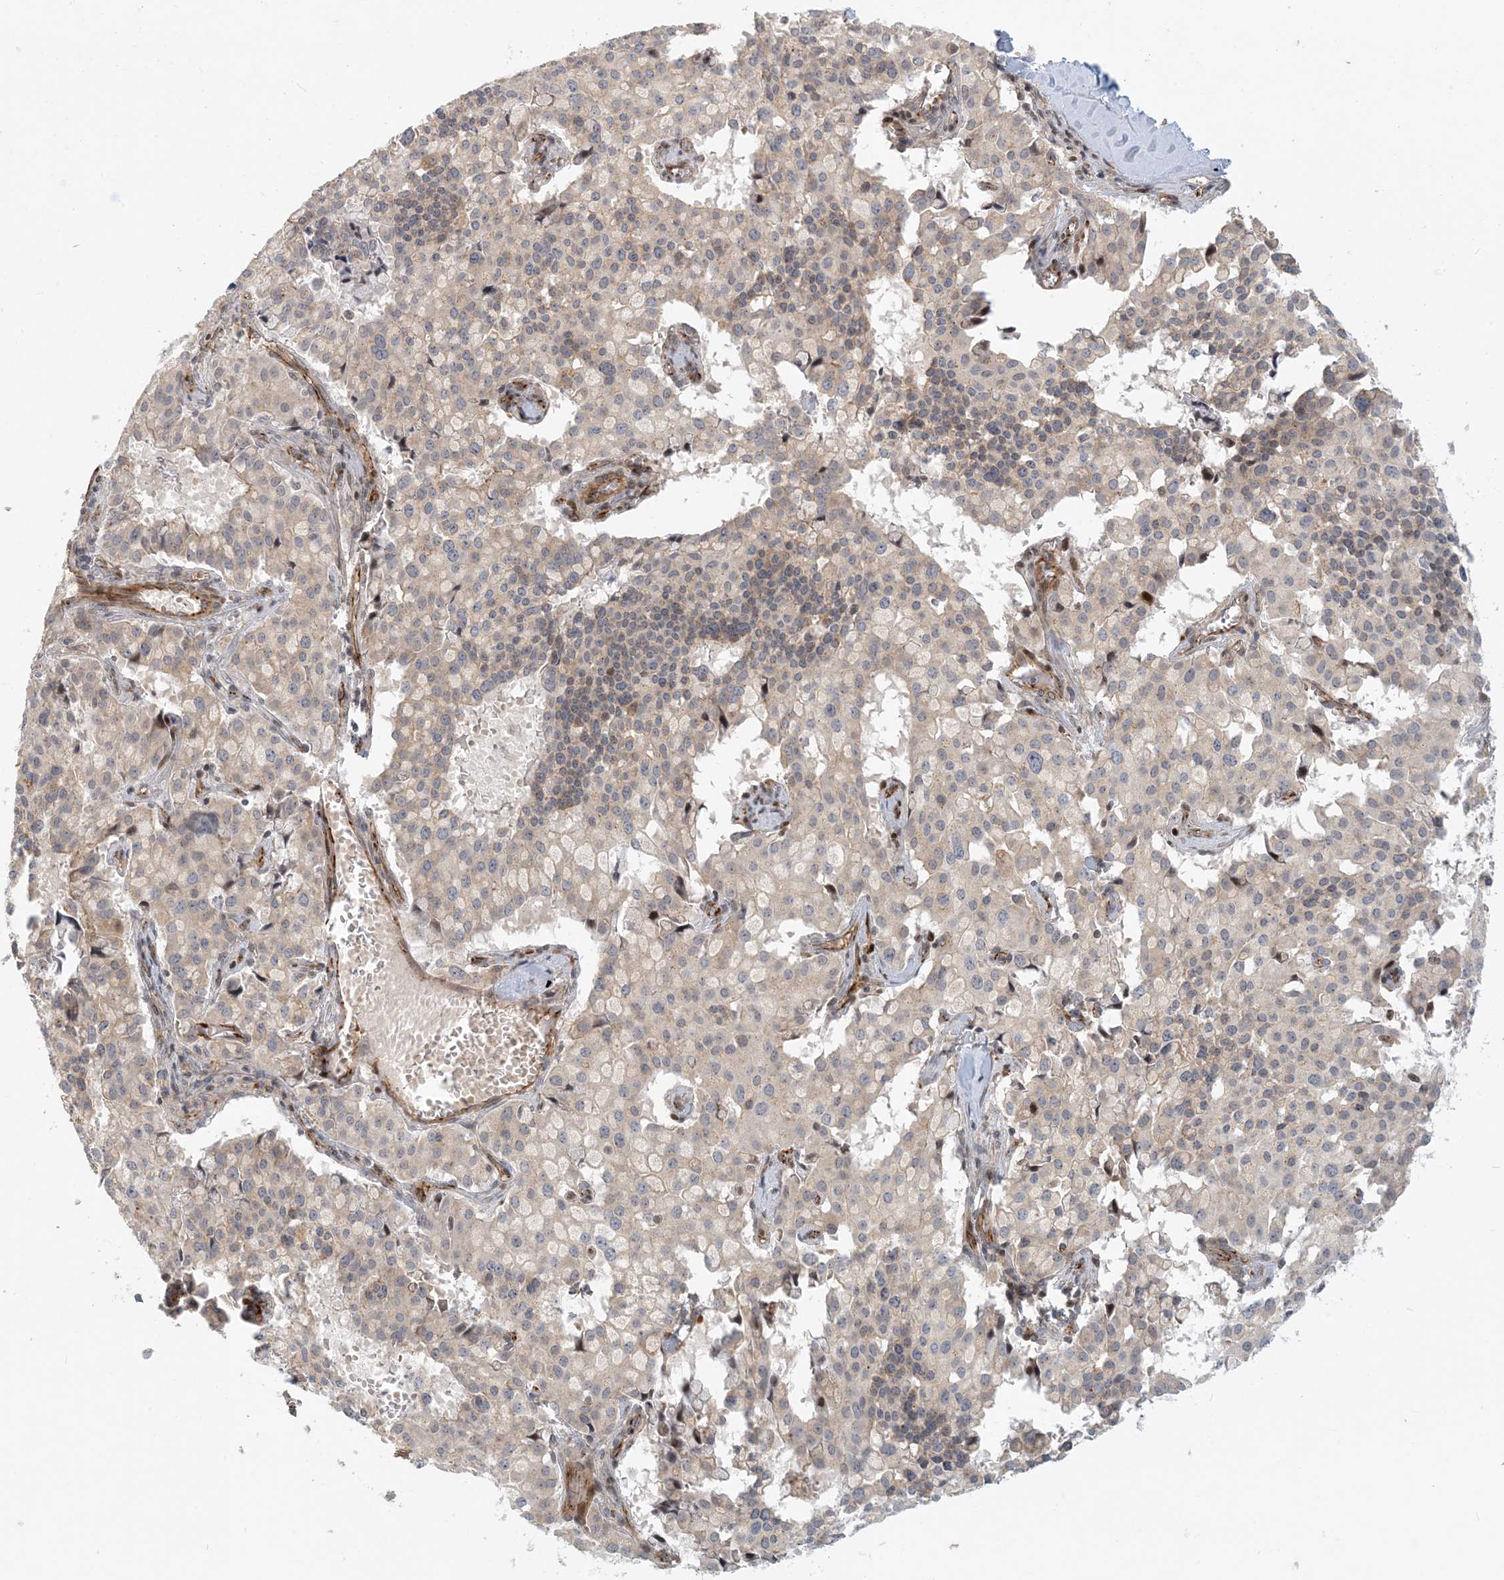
{"staining": {"intensity": "weak", "quantity": "<25%", "location": "cytoplasmic/membranous,nuclear"}, "tissue": "pancreatic cancer", "cell_type": "Tumor cells", "image_type": "cancer", "snomed": [{"axis": "morphology", "description": "Adenocarcinoma, NOS"}, {"axis": "topography", "description": "Pancreas"}], "caption": "Immunohistochemistry (IHC) photomicrograph of neoplastic tissue: pancreatic cancer stained with DAB shows no significant protein staining in tumor cells.", "gene": "MAPKBP1", "patient": {"sex": "male", "age": 65}}